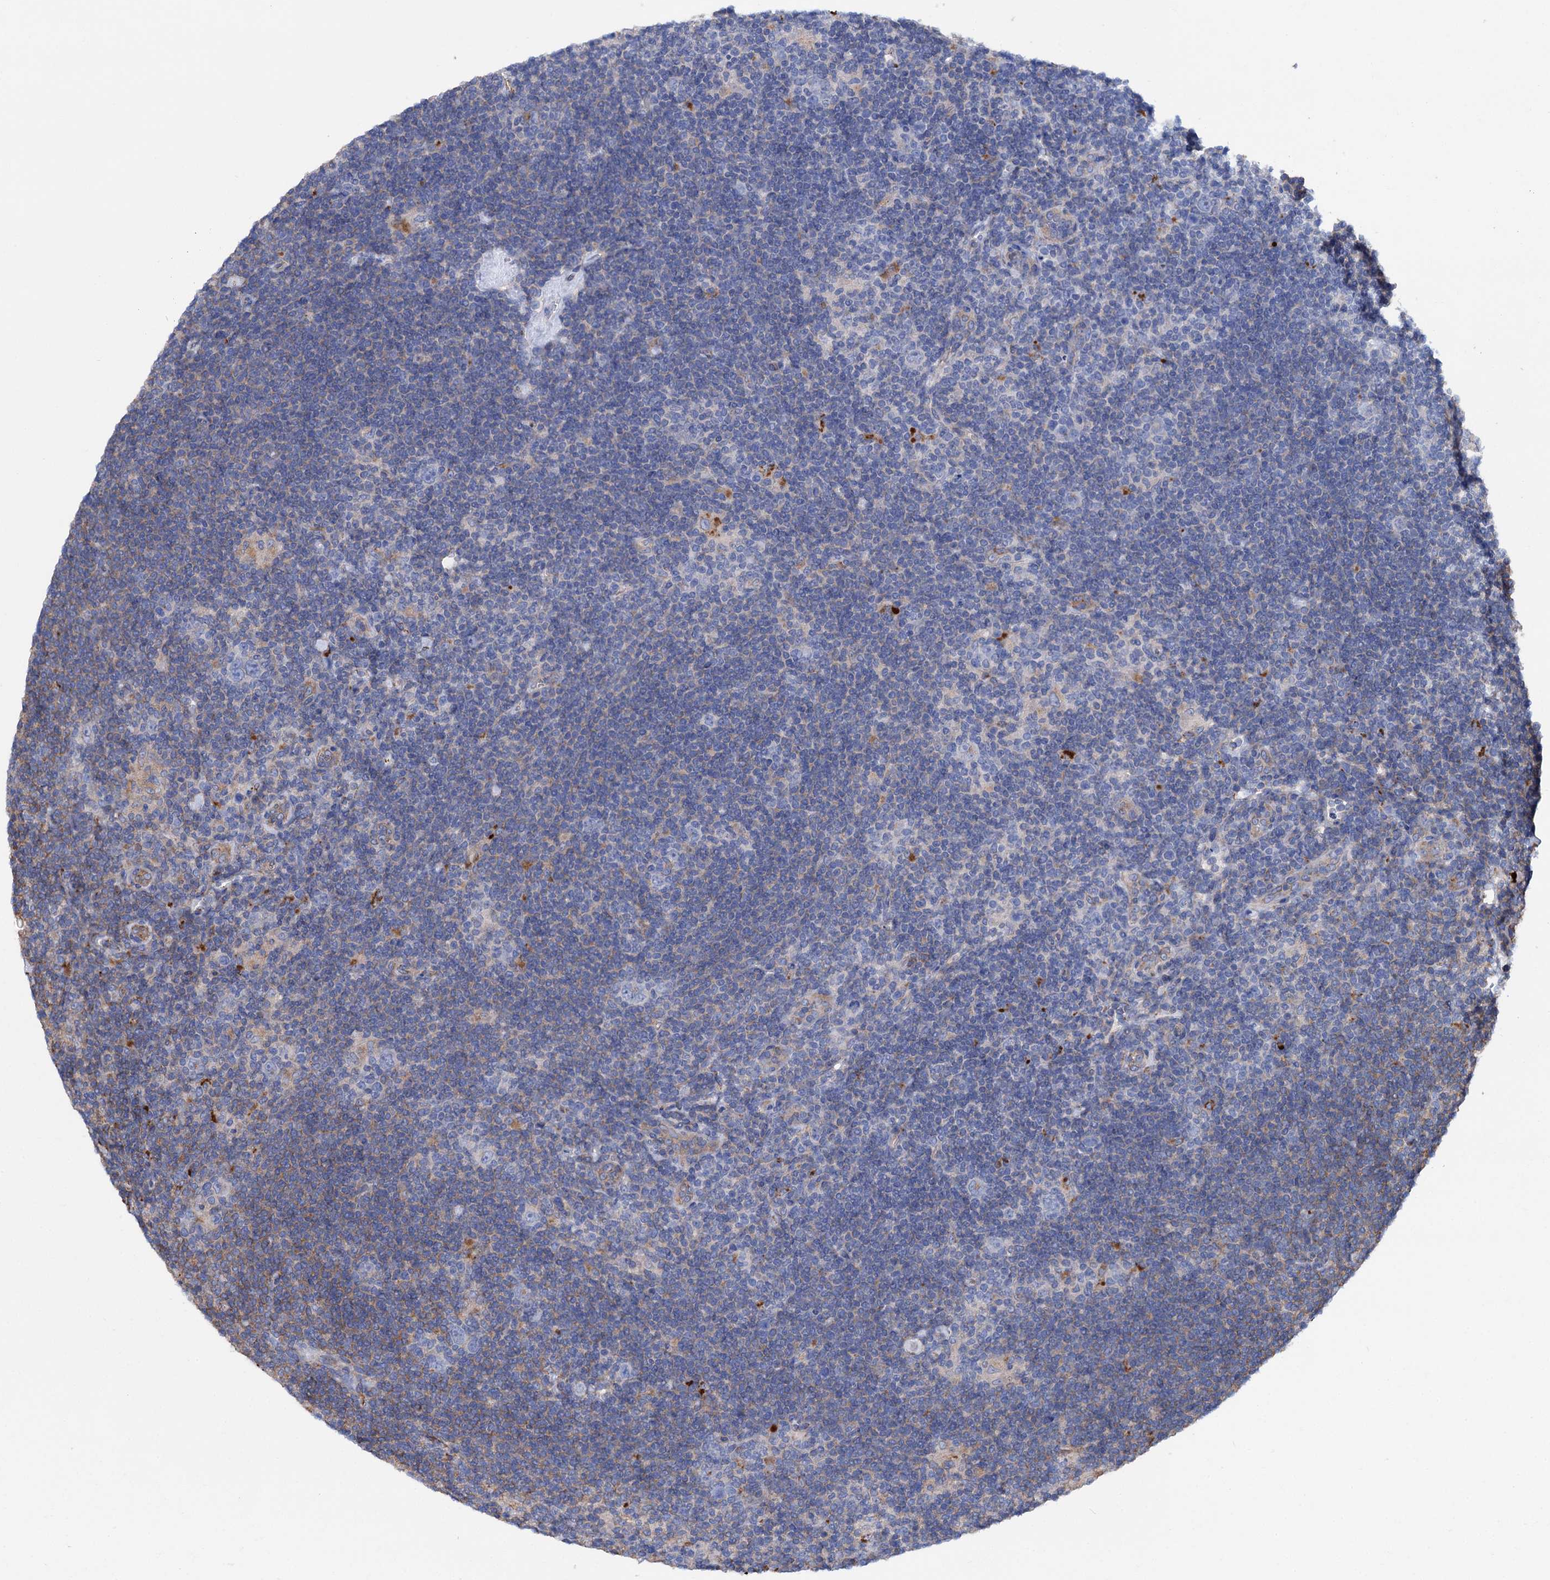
{"staining": {"intensity": "negative", "quantity": "none", "location": "none"}, "tissue": "lymphoma", "cell_type": "Tumor cells", "image_type": "cancer", "snomed": [{"axis": "morphology", "description": "Hodgkin's disease, NOS"}, {"axis": "topography", "description": "Lymph node"}], "caption": "High magnification brightfield microscopy of Hodgkin's disease stained with DAB (brown) and counterstained with hematoxylin (blue): tumor cells show no significant staining. Brightfield microscopy of IHC stained with DAB (brown) and hematoxylin (blue), captured at high magnification.", "gene": "SCPEP1", "patient": {"sex": "female", "age": 57}}